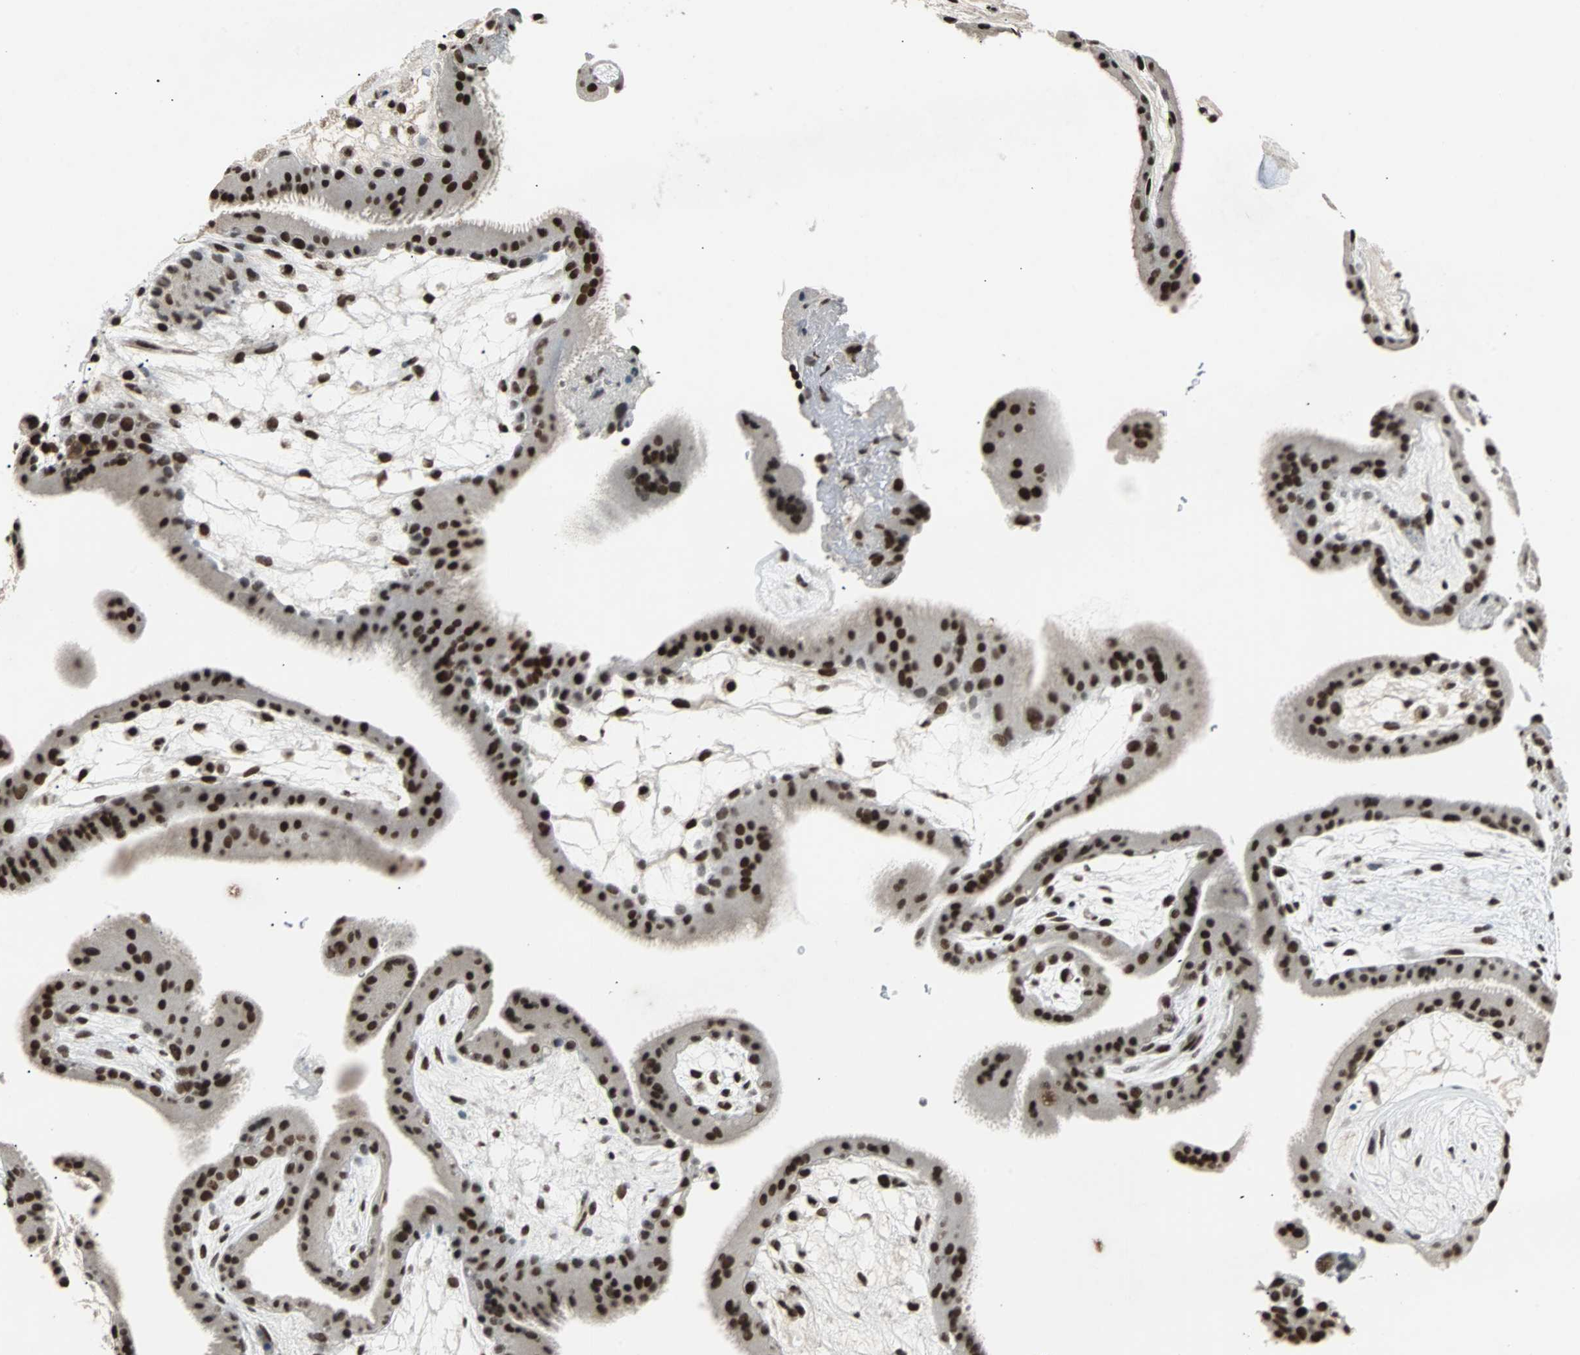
{"staining": {"intensity": "strong", "quantity": ">75%", "location": "nuclear"}, "tissue": "placenta", "cell_type": "Trophoblastic cells", "image_type": "normal", "snomed": [{"axis": "morphology", "description": "Normal tissue, NOS"}, {"axis": "topography", "description": "Placenta"}], "caption": "Normal placenta was stained to show a protein in brown. There is high levels of strong nuclear expression in about >75% of trophoblastic cells. The protein is stained brown, and the nuclei are stained in blue (DAB (3,3'-diaminobenzidine) IHC with brightfield microscopy, high magnification).", "gene": "GATAD2A", "patient": {"sex": "female", "age": 19}}